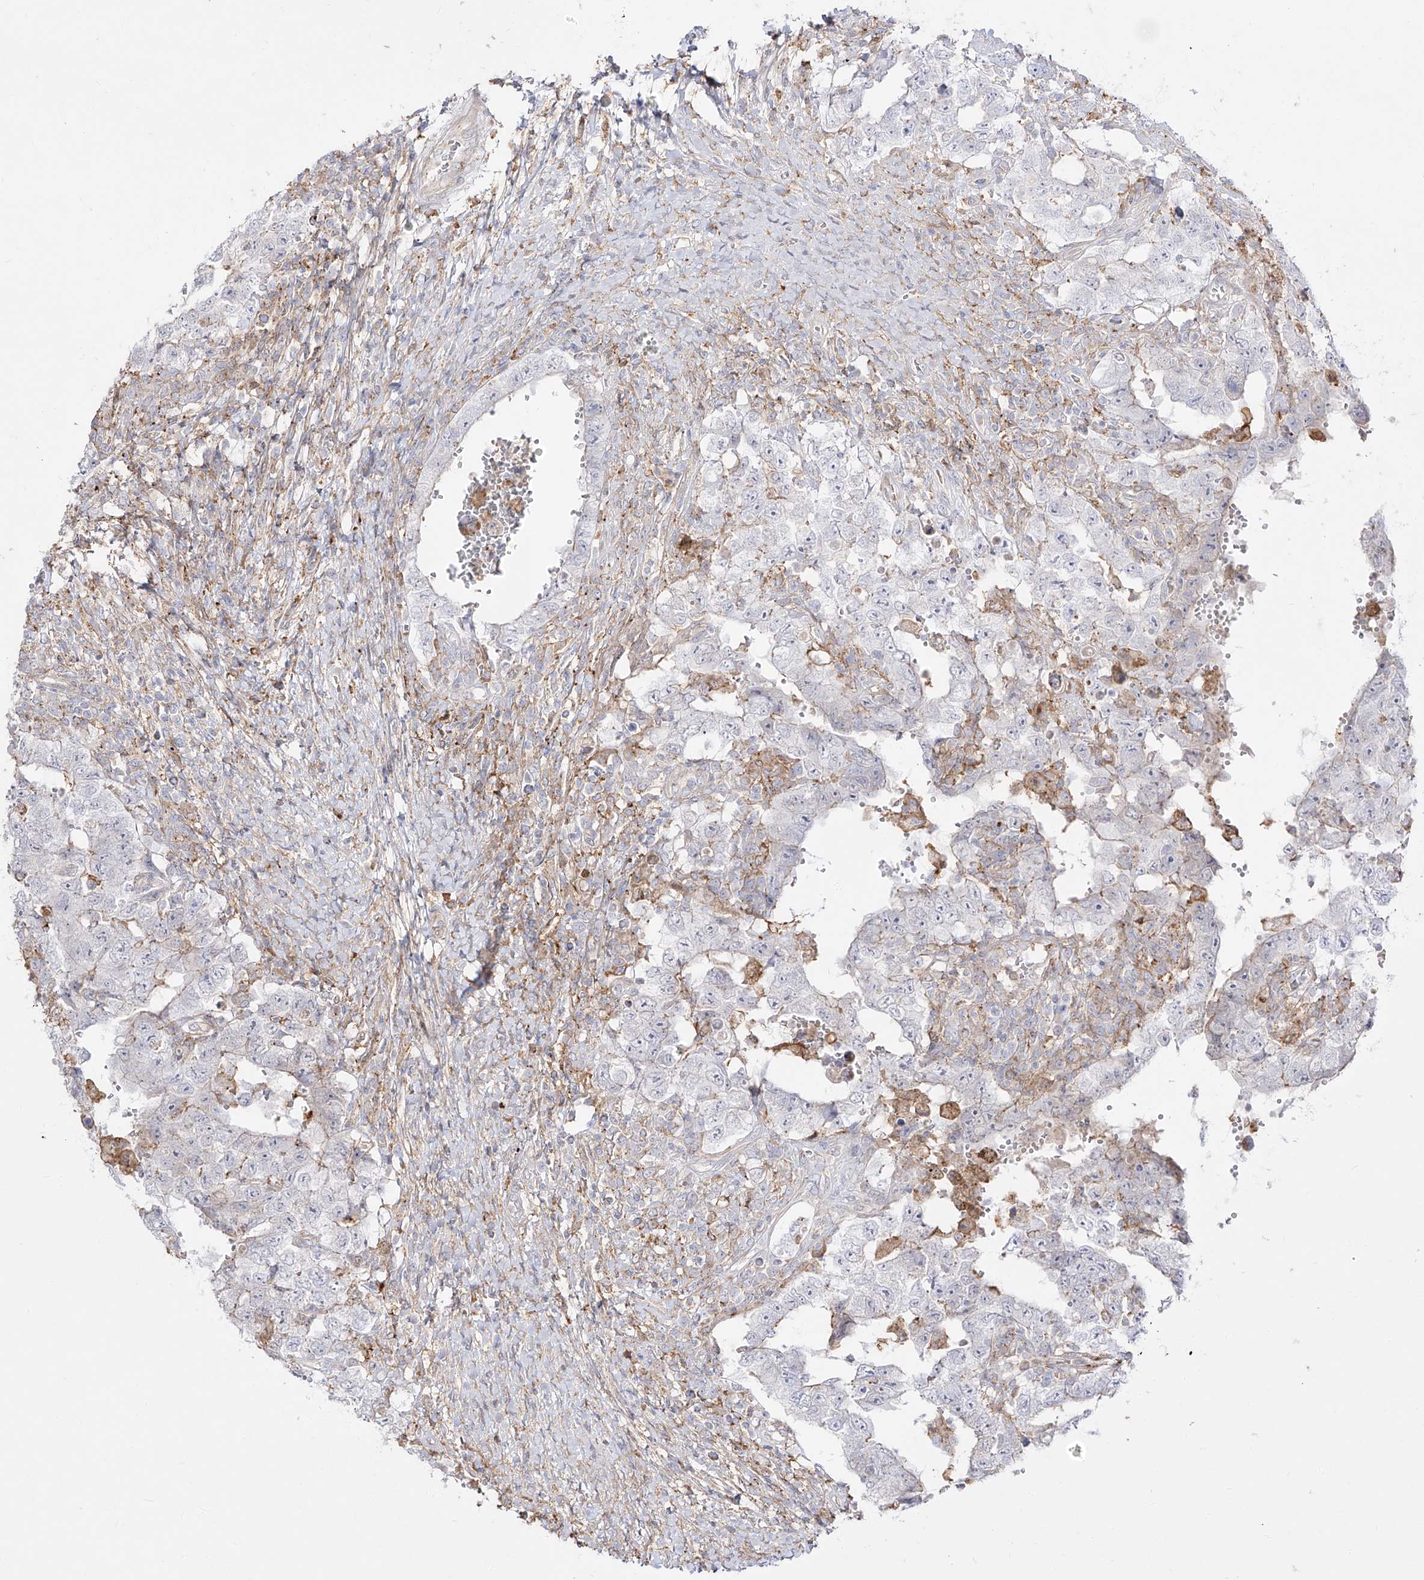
{"staining": {"intensity": "negative", "quantity": "none", "location": "none"}, "tissue": "testis cancer", "cell_type": "Tumor cells", "image_type": "cancer", "snomed": [{"axis": "morphology", "description": "Carcinoma, Embryonal, NOS"}, {"axis": "topography", "description": "Testis"}], "caption": "An immunohistochemistry (IHC) image of testis embryonal carcinoma is shown. There is no staining in tumor cells of testis embryonal carcinoma.", "gene": "ZGRF1", "patient": {"sex": "male", "age": 26}}